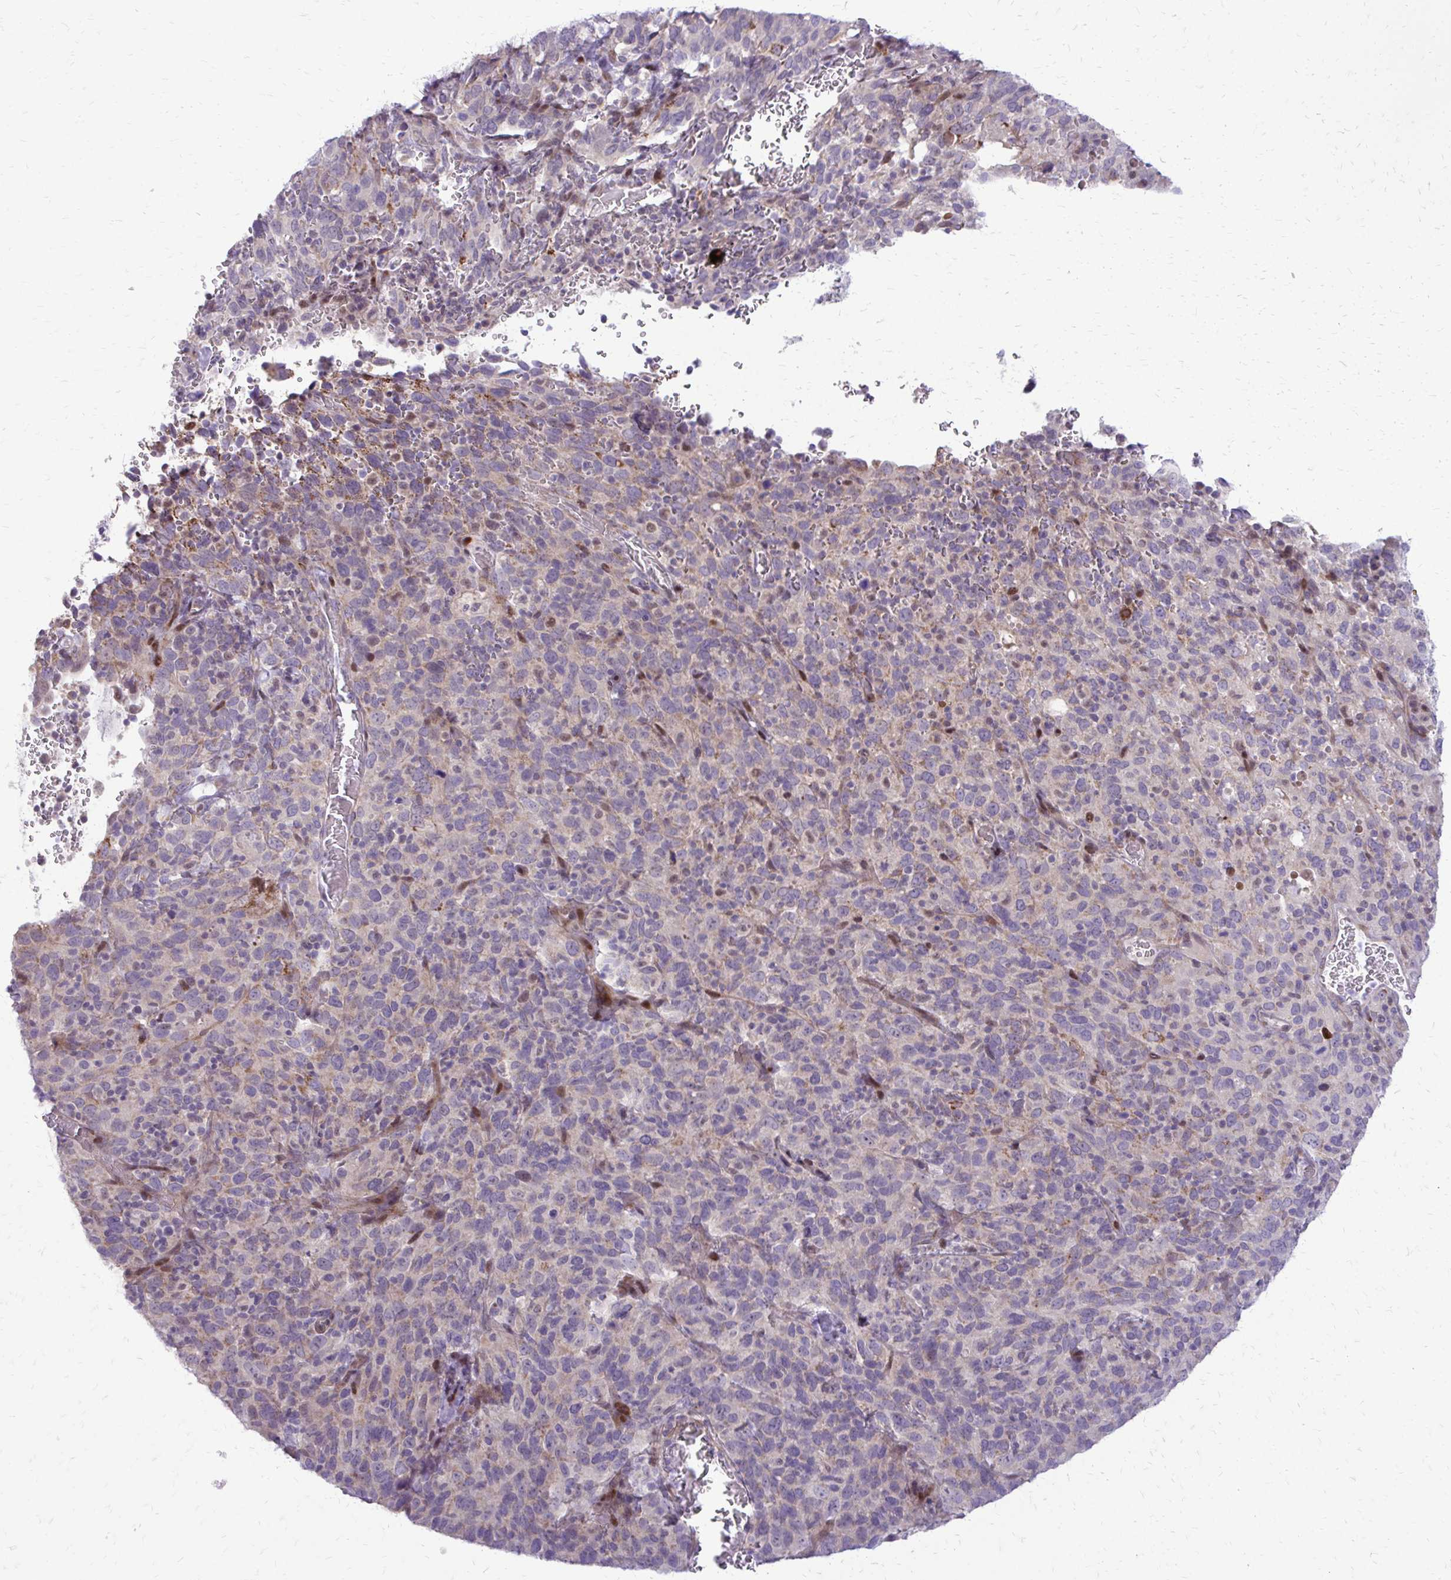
{"staining": {"intensity": "weak", "quantity": "<25%", "location": "cytoplasmic/membranous"}, "tissue": "cervical cancer", "cell_type": "Tumor cells", "image_type": "cancer", "snomed": [{"axis": "morphology", "description": "Normal tissue, NOS"}, {"axis": "morphology", "description": "Squamous cell carcinoma, NOS"}, {"axis": "topography", "description": "Cervix"}], "caption": "Protein analysis of cervical cancer demonstrates no significant positivity in tumor cells.", "gene": "PPDPFL", "patient": {"sex": "female", "age": 51}}